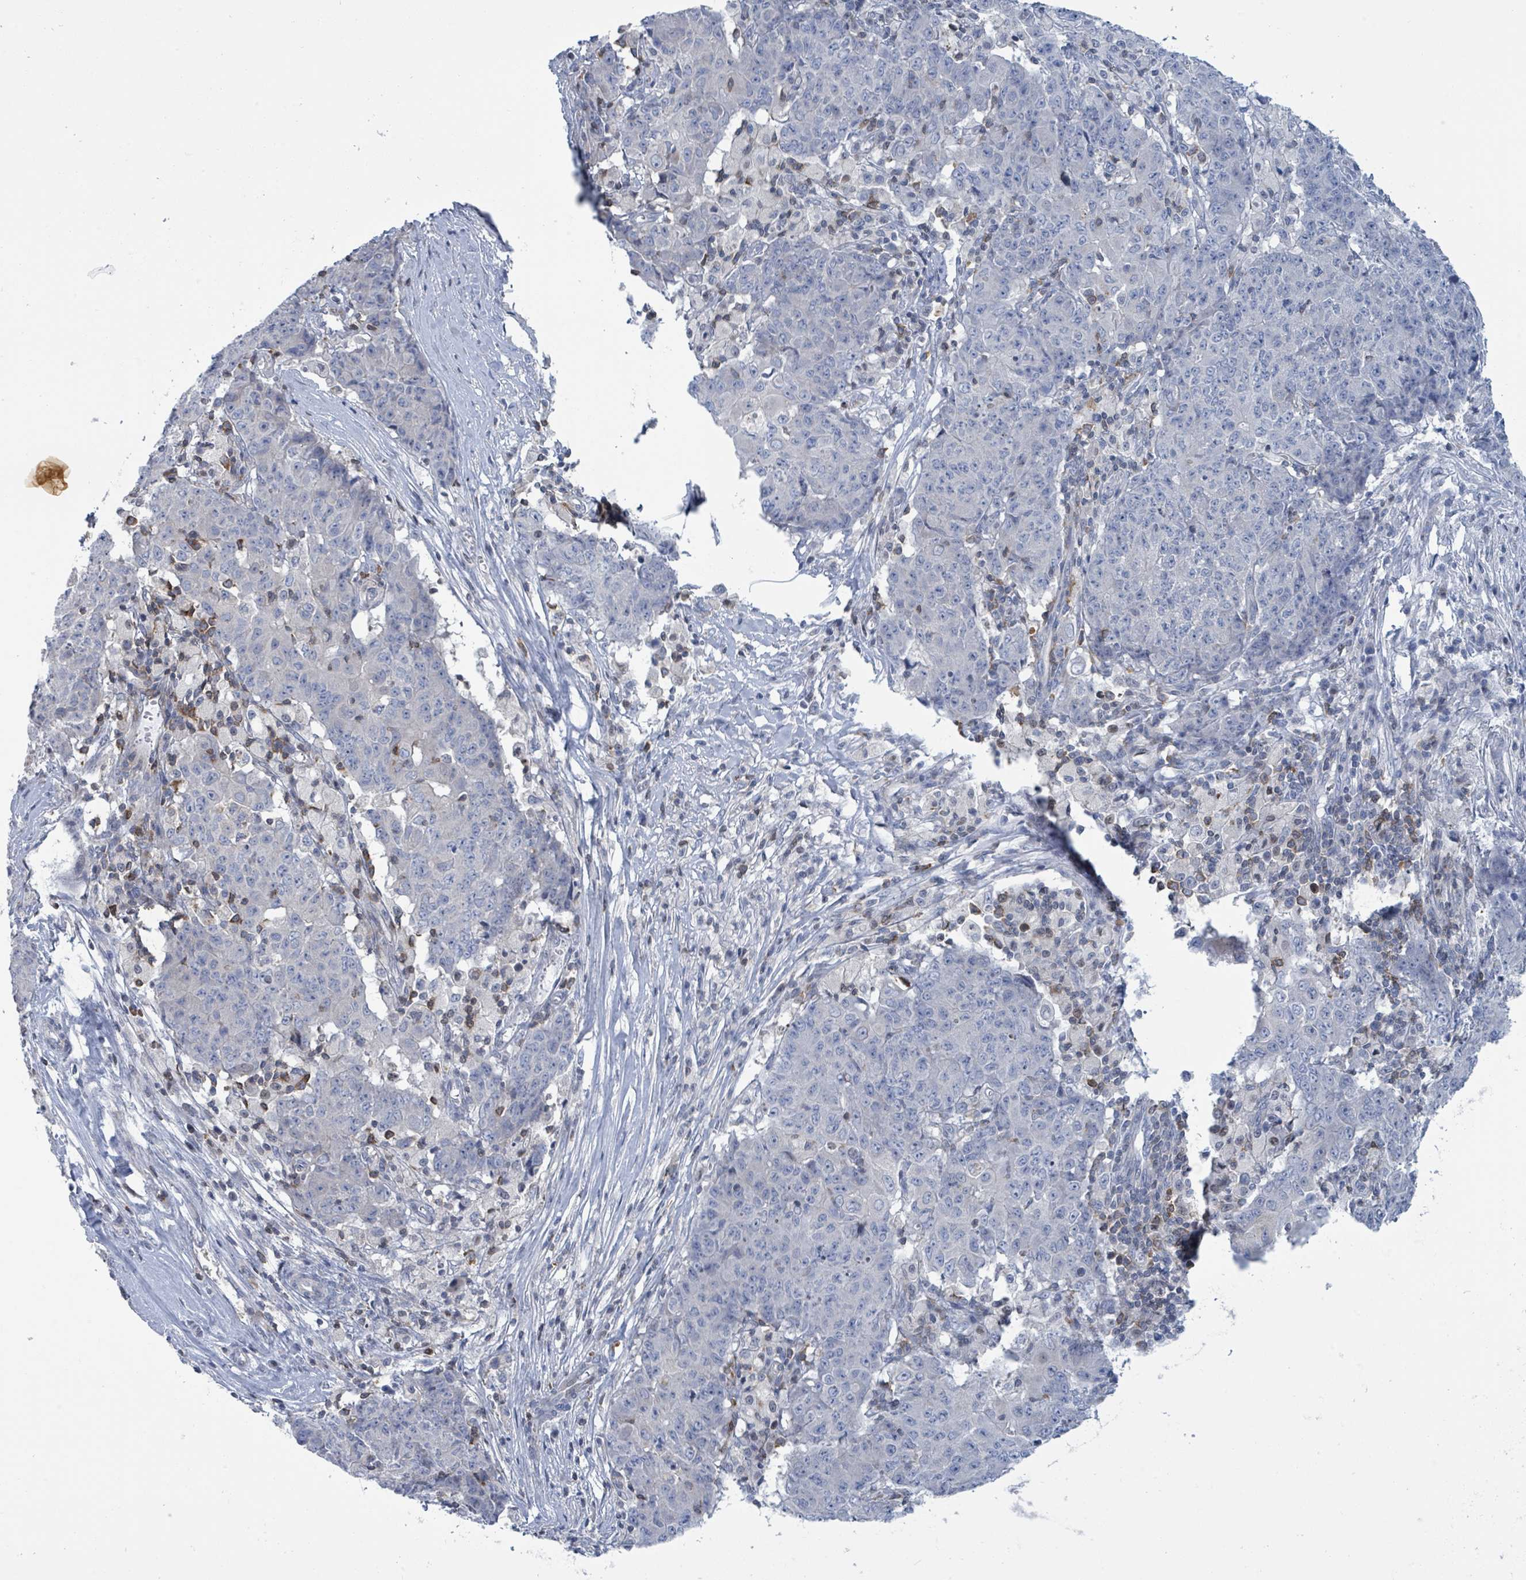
{"staining": {"intensity": "negative", "quantity": "none", "location": "none"}, "tissue": "ovarian cancer", "cell_type": "Tumor cells", "image_type": "cancer", "snomed": [{"axis": "morphology", "description": "Carcinoma, endometroid"}, {"axis": "topography", "description": "Ovary"}], "caption": "DAB immunohistochemical staining of human ovarian endometroid carcinoma exhibits no significant positivity in tumor cells.", "gene": "DGKZ", "patient": {"sex": "female", "age": 42}}